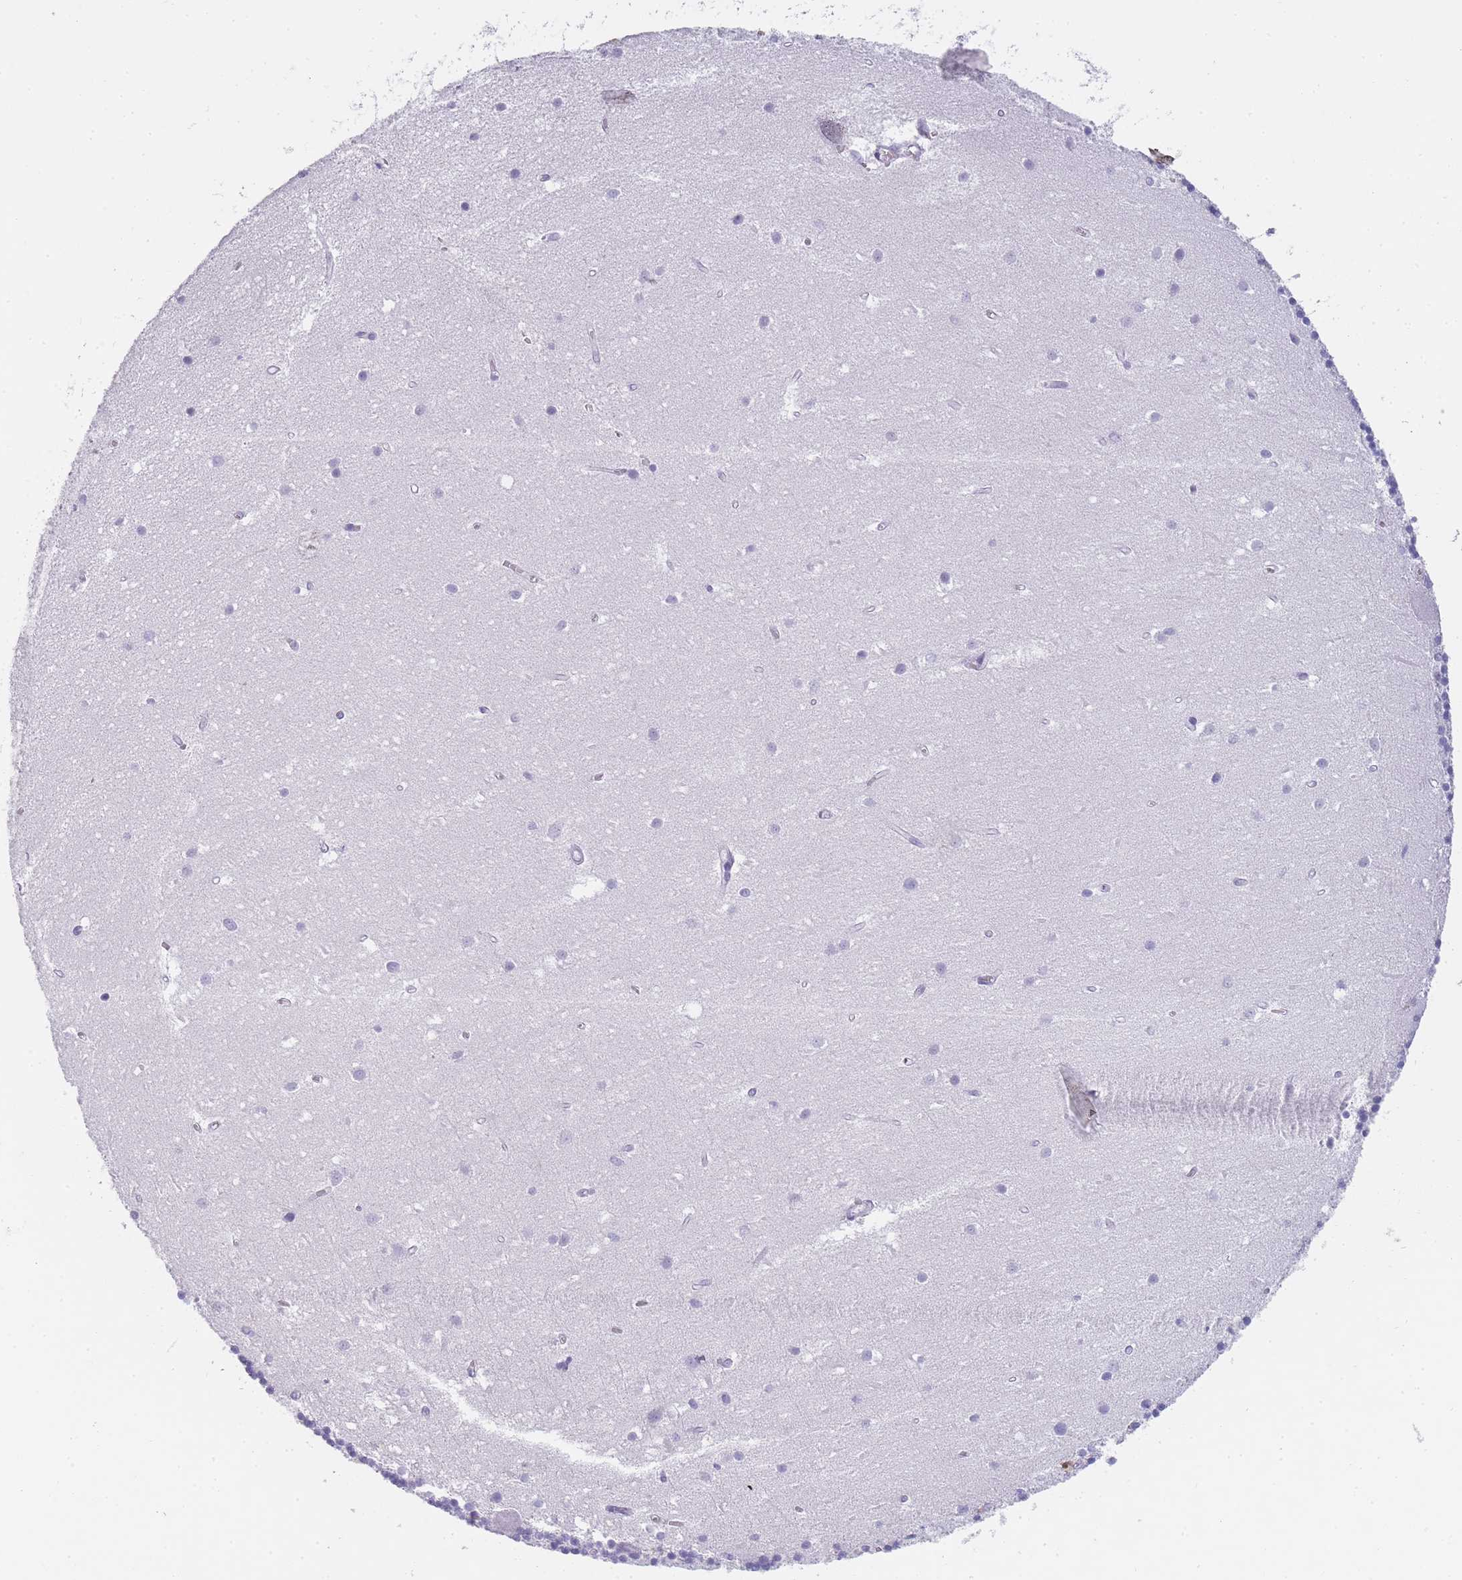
{"staining": {"intensity": "negative", "quantity": "none", "location": "none"}, "tissue": "cerebellum", "cell_type": "Cells in granular layer", "image_type": "normal", "snomed": [{"axis": "morphology", "description": "Normal tissue, NOS"}, {"axis": "topography", "description": "Cerebellum"}], "caption": "Protein analysis of unremarkable cerebellum reveals no significant staining in cells in granular layer. (Brightfield microscopy of DAB (3,3'-diaminobenzidine) immunohistochemistry at high magnification).", "gene": "TCP11X1", "patient": {"sex": "male", "age": 54}}